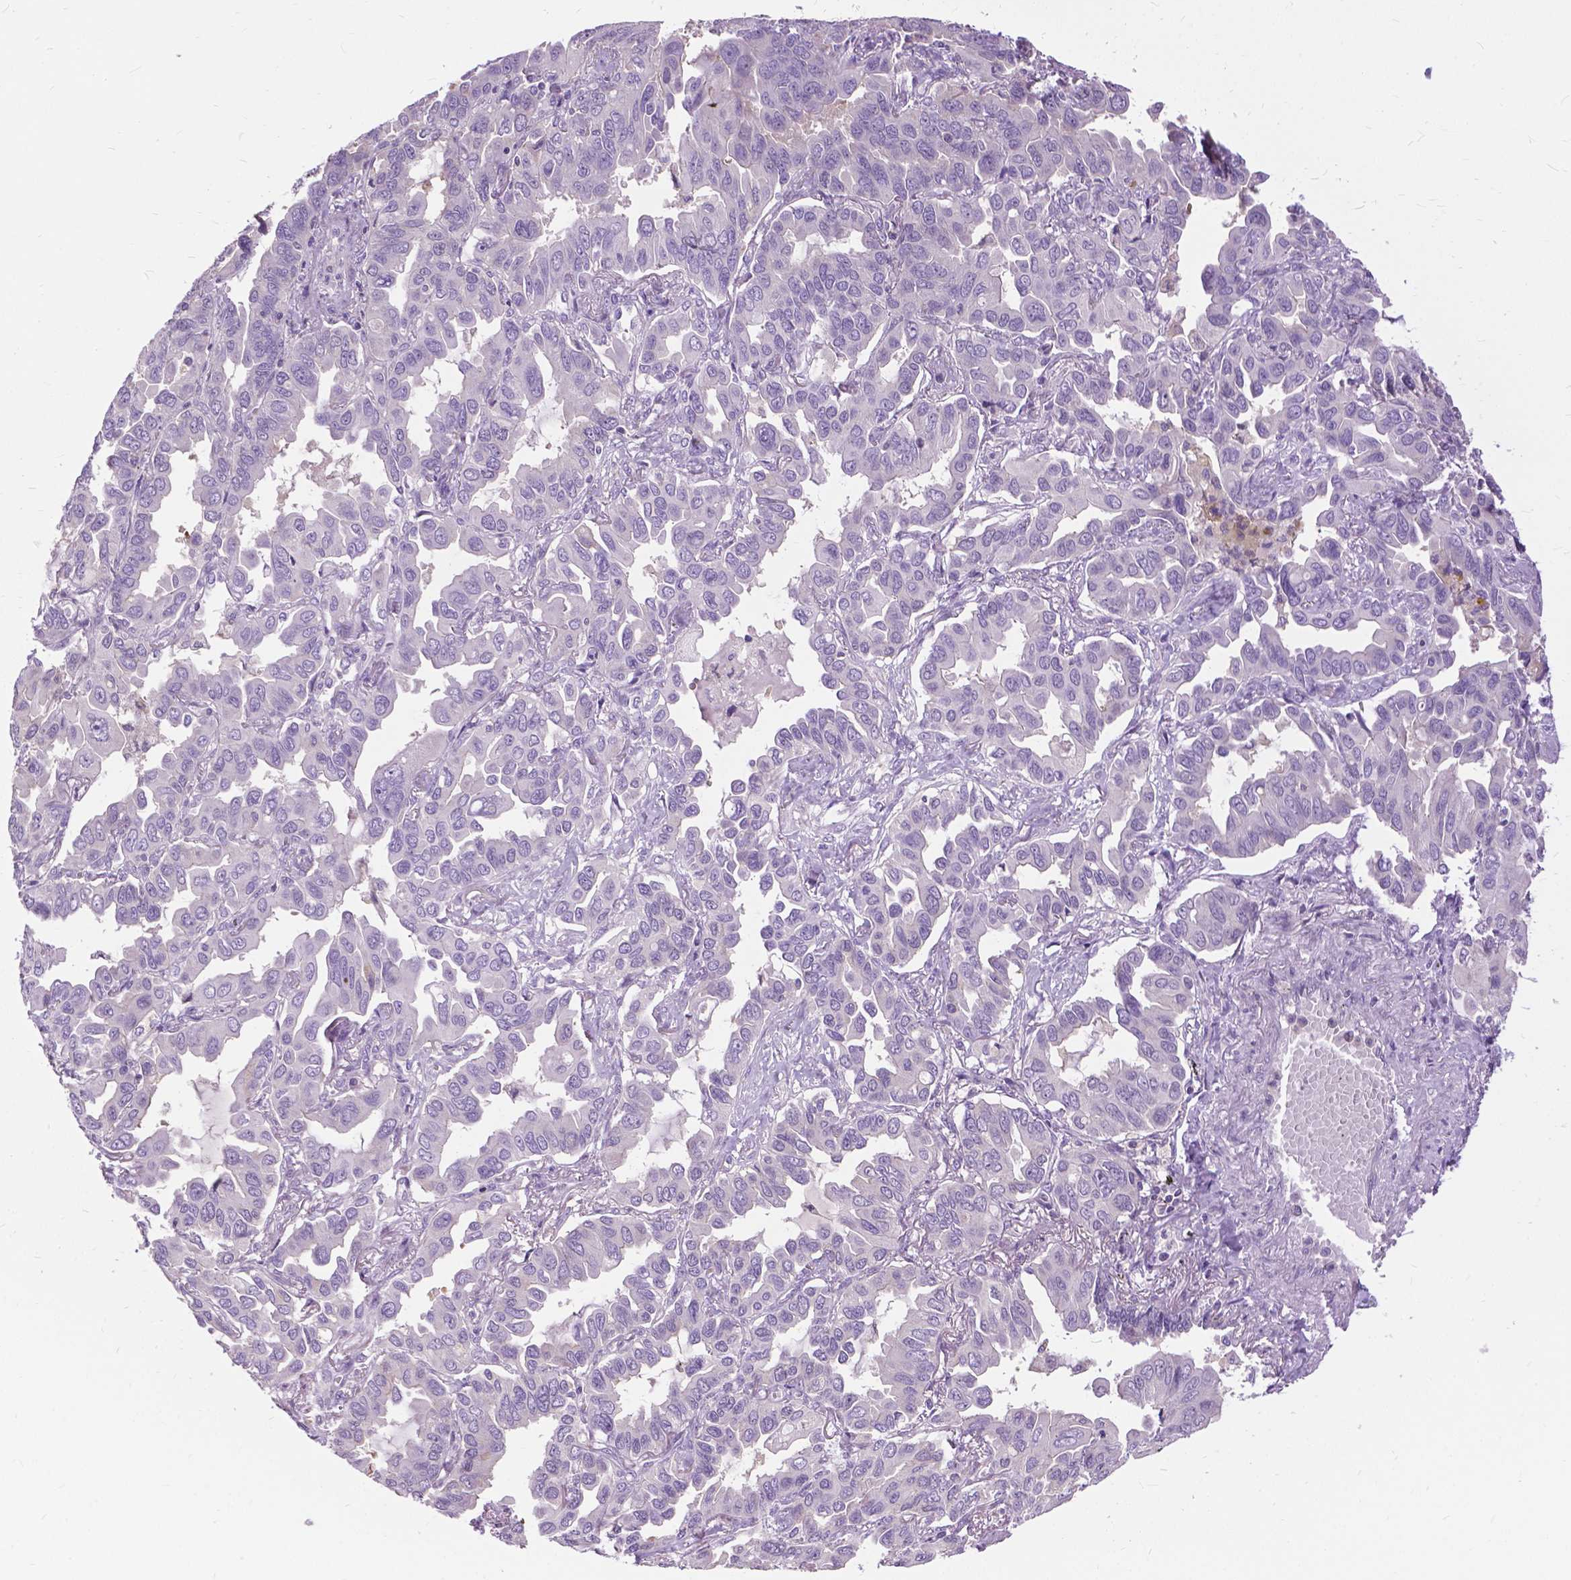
{"staining": {"intensity": "negative", "quantity": "none", "location": "none"}, "tissue": "lung cancer", "cell_type": "Tumor cells", "image_type": "cancer", "snomed": [{"axis": "morphology", "description": "Adenocarcinoma, NOS"}, {"axis": "topography", "description": "Lung"}], "caption": "IHC micrograph of neoplastic tissue: adenocarcinoma (lung) stained with DAB (3,3'-diaminobenzidine) shows no significant protein staining in tumor cells.", "gene": "JAK3", "patient": {"sex": "male", "age": 64}}